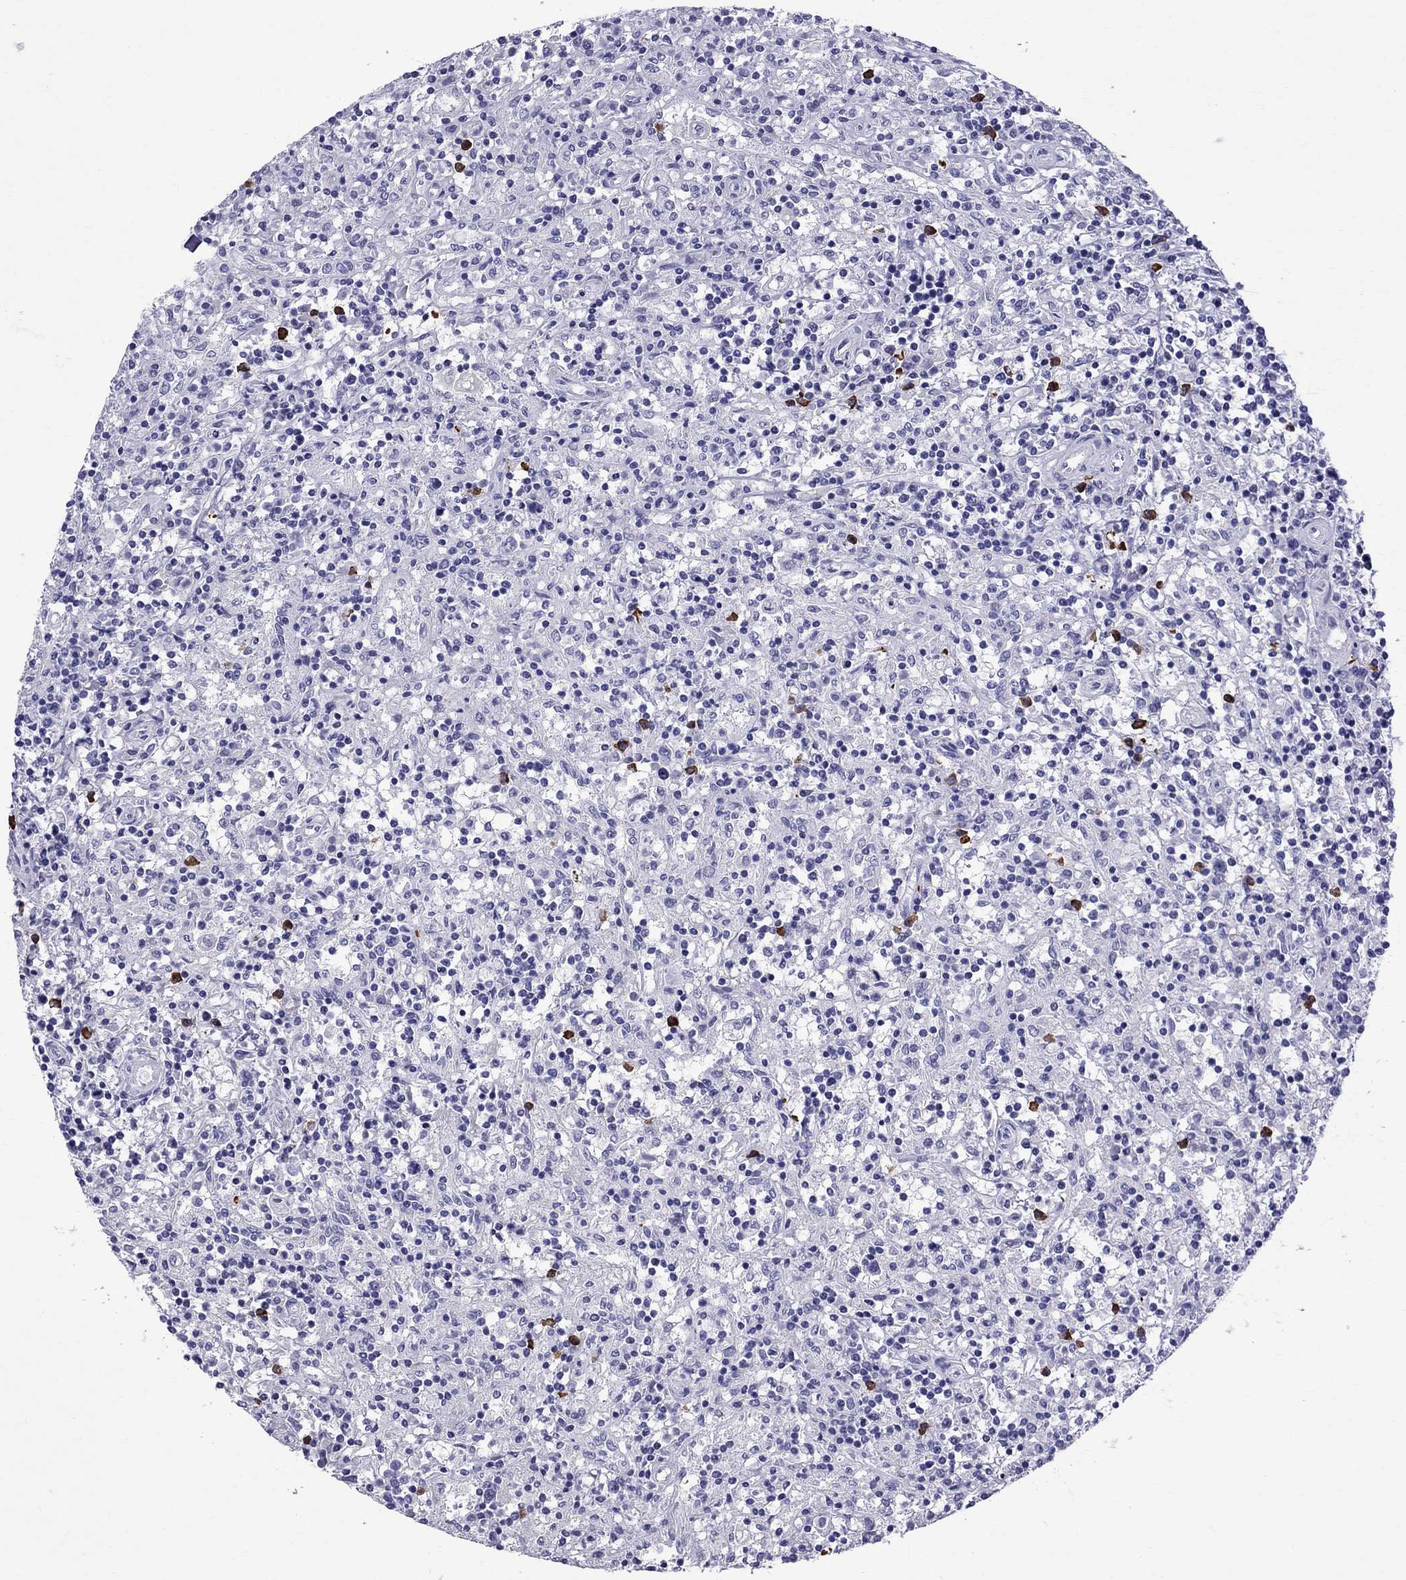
{"staining": {"intensity": "negative", "quantity": "none", "location": "none"}, "tissue": "lymphoma", "cell_type": "Tumor cells", "image_type": "cancer", "snomed": [{"axis": "morphology", "description": "Malignant lymphoma, non-Hodgkin's type, Low grade"}, {"axis": "topography", "description": "Spleen"}], "caption": "Micrograph shows no significant protein expression in tumor cells of low-grade malignant lymphoma, non-Hodgkin's type.", "gene": "SCART1", "patient": {"sex": "male", "age": 62}}